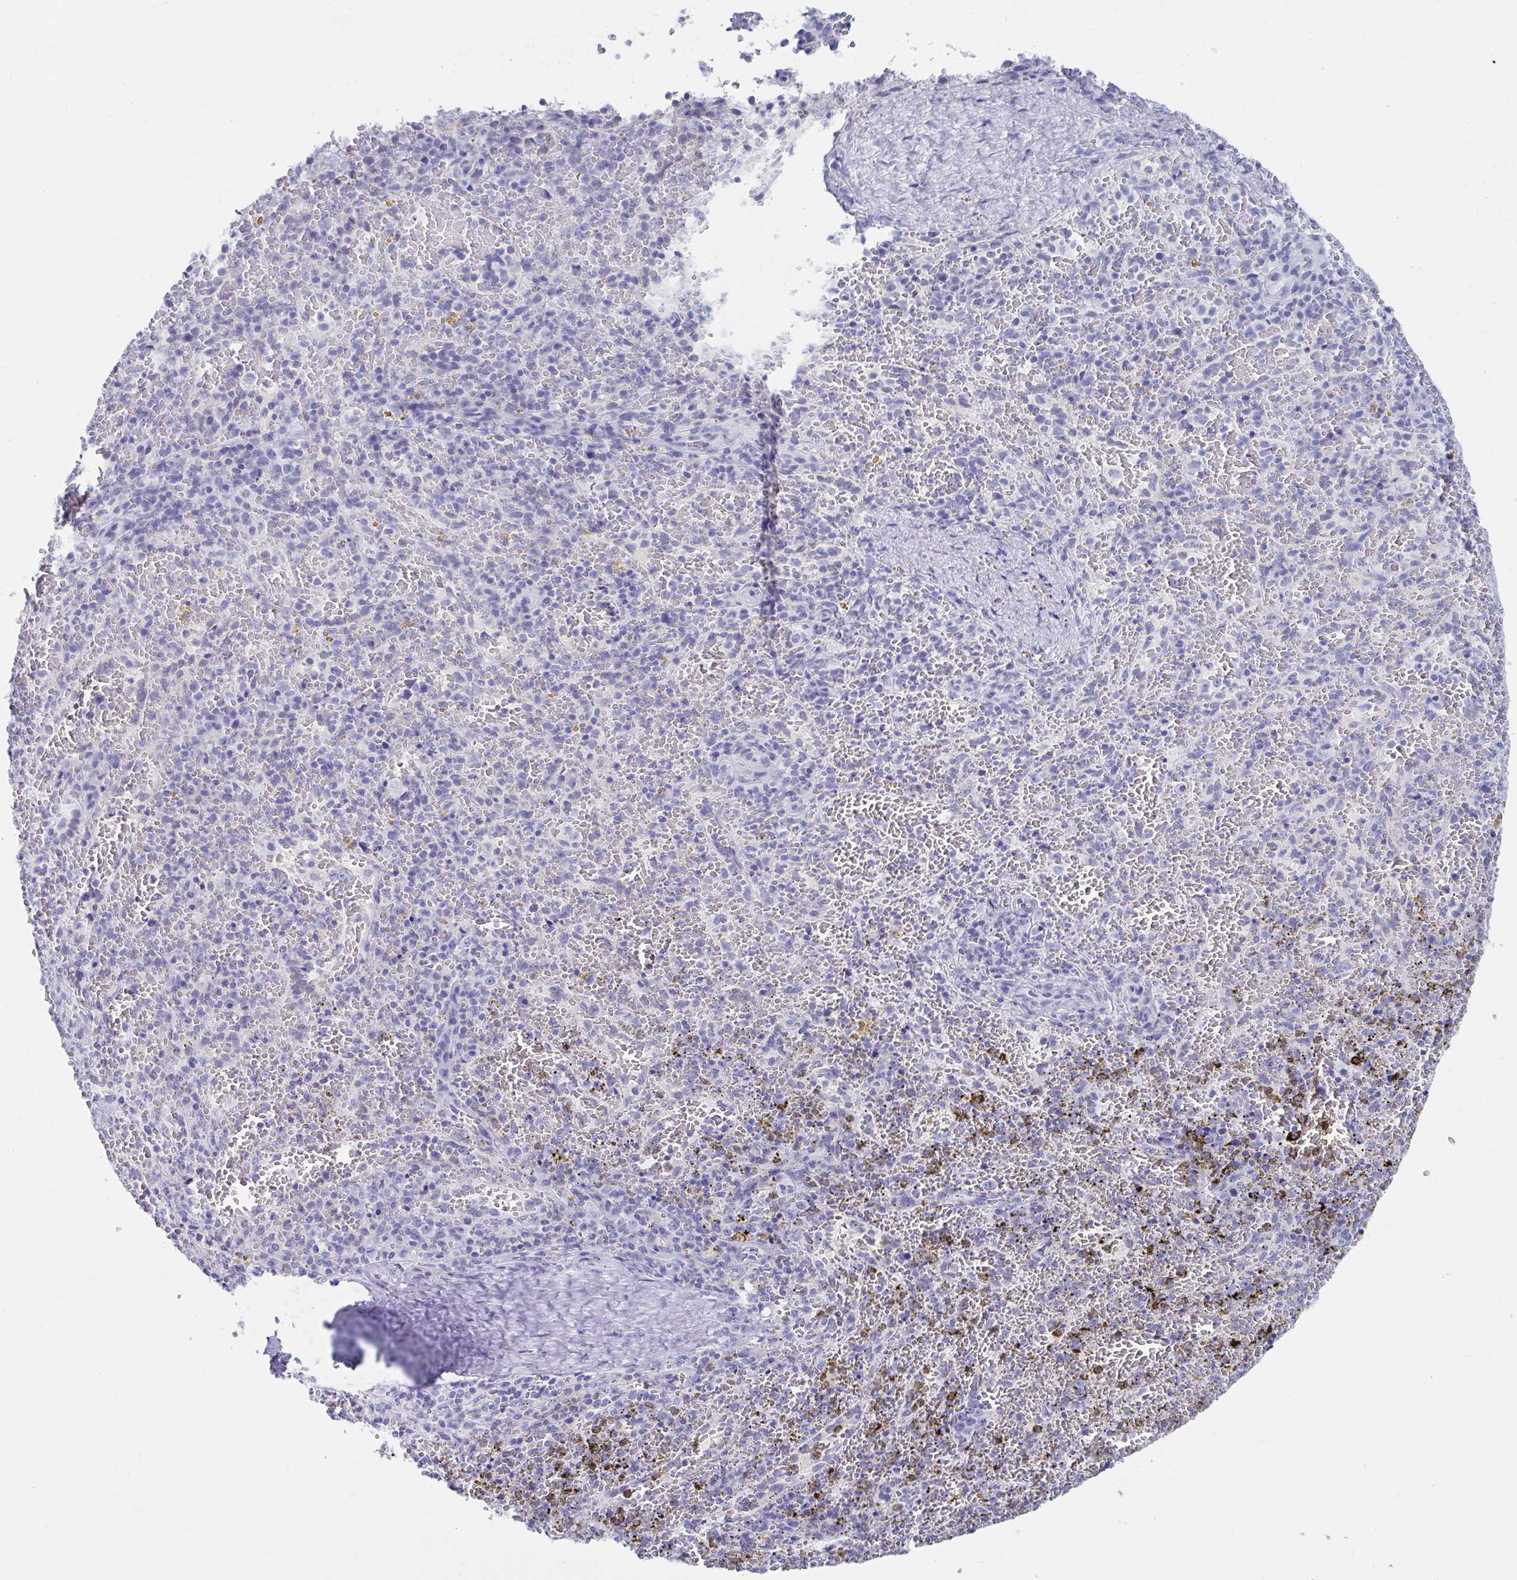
{"staining": {"intensity": "negative", "quantity": "none", "location": "none"}, "tissue": "spleen", "cell_type": "Cells in red pulp", "image_type": "normal", "snomed": [{"axis": "morphology", "description": "Normal tissue, NOS"}, {"axis": "topography", "description": "Spleen"}], "caption": "Immunohistochemistry histopathology image of unremarkable human spleen stained for a protein (brown), which reveals no positivity in cells in red pulp.", "gene": "CDX4", "patient": {"sex": "female", "age": 50}}